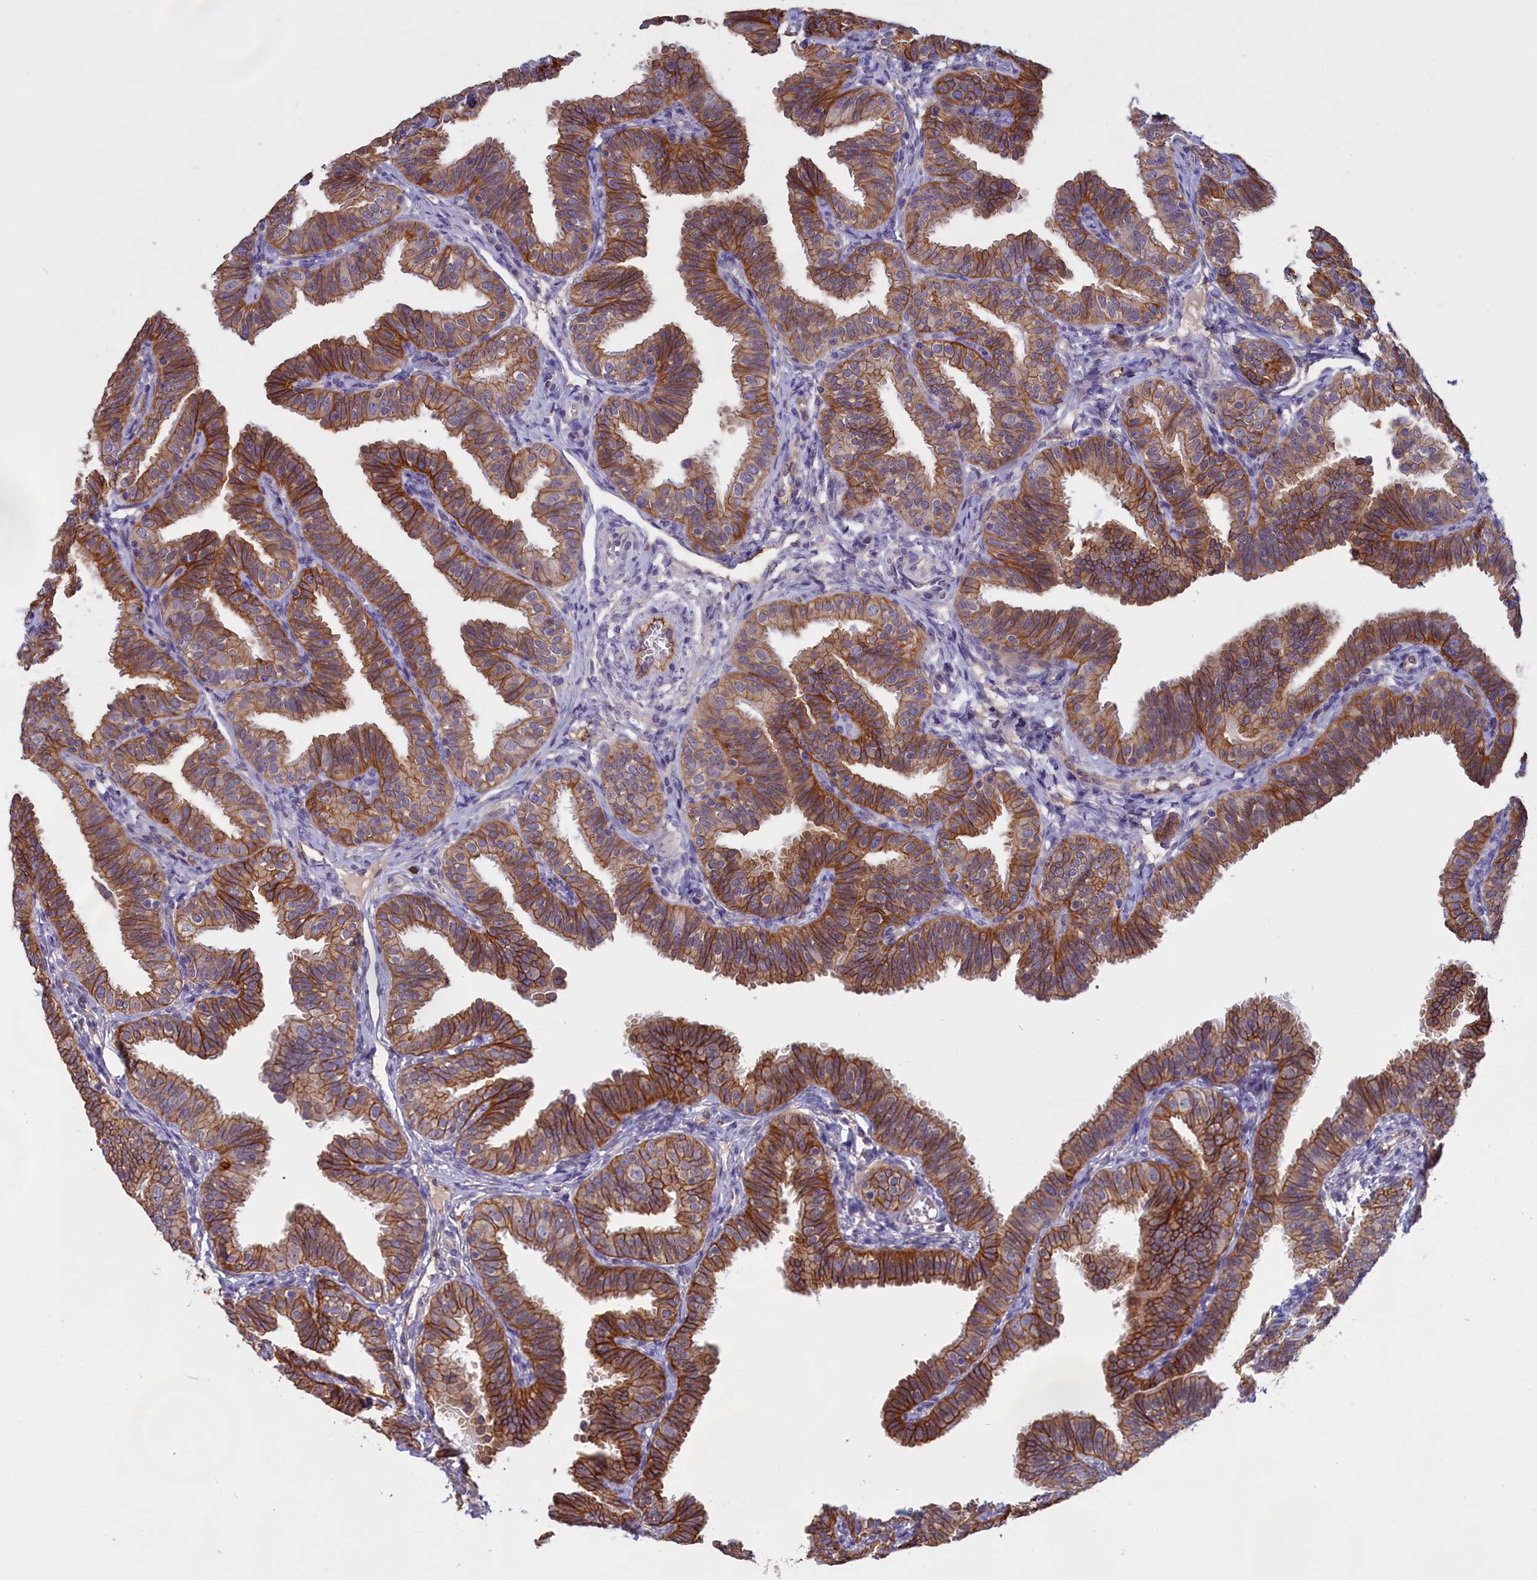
{"staining": {"intensity": "strong", "quantity": ">75%", "location": "cytoplasmic/membranous"}, "tissue": "fallopian tube", "cell_type": "Glandular cells", "image_type": "normal", "snomed": [{"axis": "morphology", "description": "Normal tissue, NOS"}, {"axis": "topography", "description": "Fallopian tube"}], "caption": "Human fallopian tube stained with a protein marker displays strong staining in glandular cells.", "gene": "COL19A1", "patient": {"sex": "female", "age": 35}}